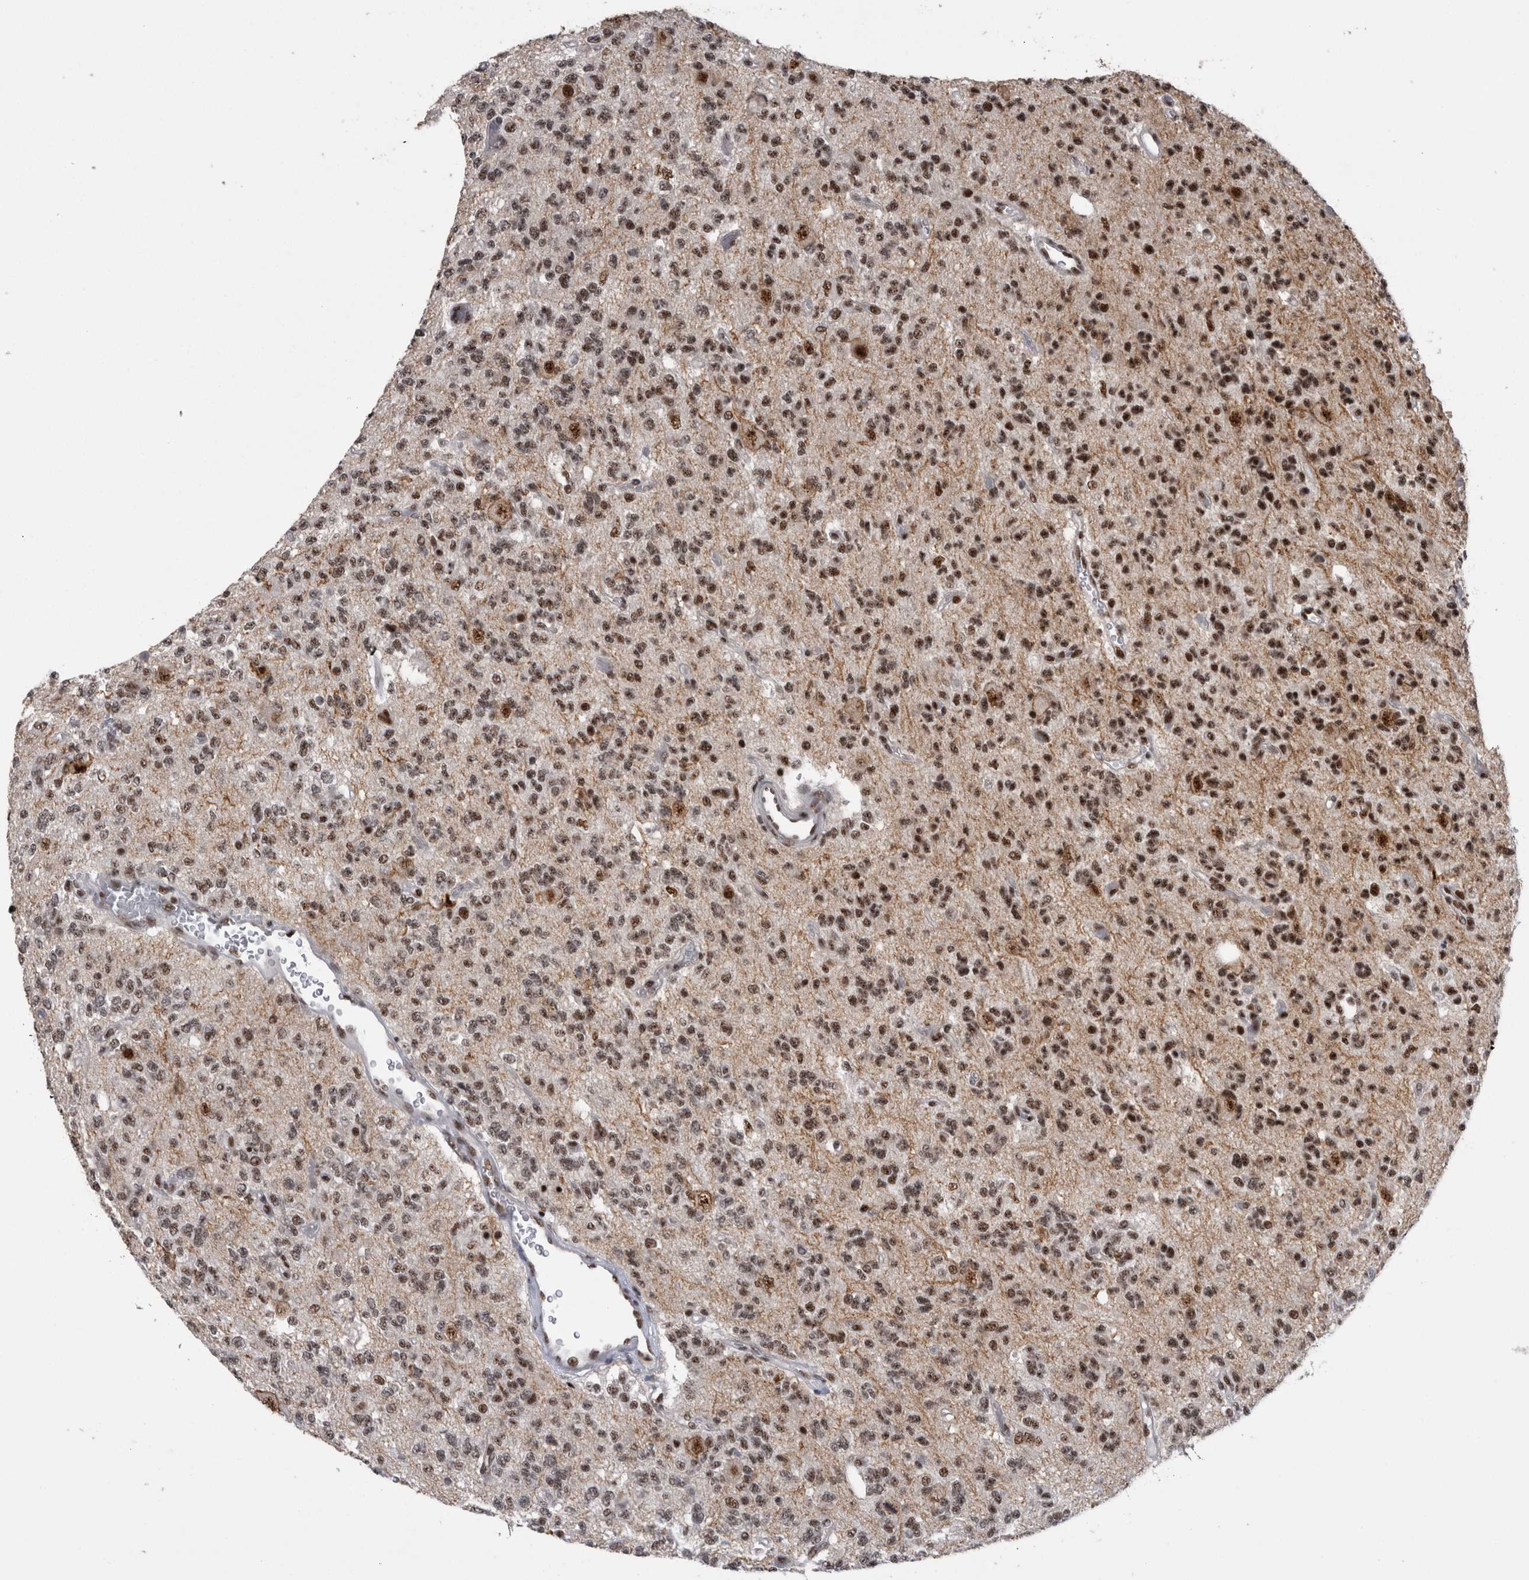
{"staining": {"intensity": "moderate", "quantity": ">75%", "location": "nuclear"}, "tissue": "glioma", "cell_type": "Tumor cells", "image_type": "cancer", "snomed": [{"axis": "morphology", "description": "Glioma, malignant, Low grade"}, {"axis": "topography", "description": "Brain"}], "caption": "Immunohistochemical staining of malignant low-grade glioma displays medium levels of moderate nuclear protein staining in approximately >75% of tumor cells.", "gene": "CDK11A", "patient": {"sex": "male", "age": 38}}